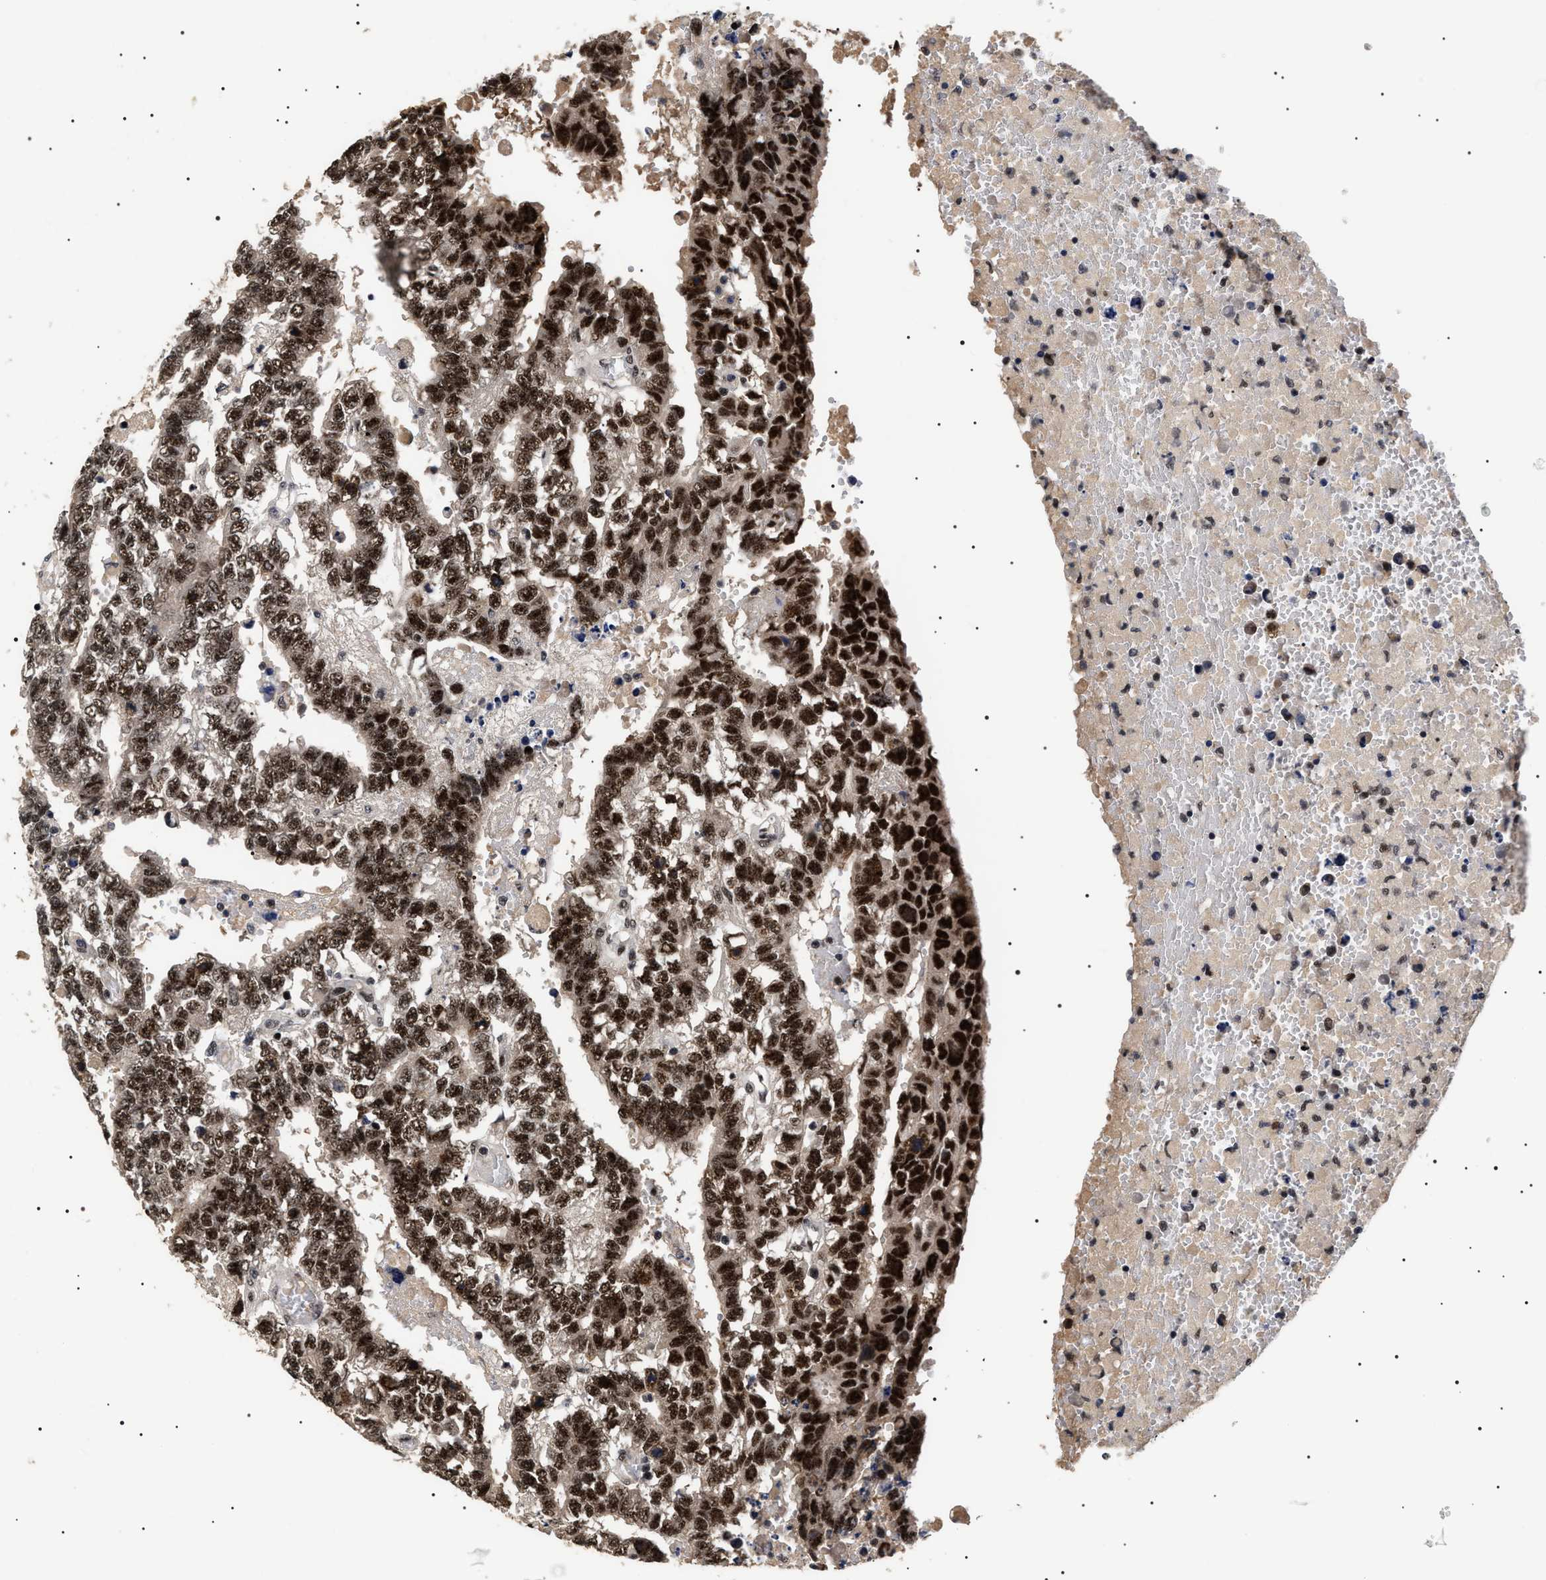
{"staining": {"intensity": "strong", "quantity": ">75%", "location": "nuclear"}, "tissue": "testis cancer", "cell_type": "Tumor cells", "image_type": "cancer", "snomed": [{"axis": "morphology", "description": "Carcinoma, Embryonal, NOS"}, {"axis": "topography", "description": "Testis"}], "caption": "Protein expression analysis of testis embryonal carcinoma exhibits strong nuclear positivity in approximately >75% of tumor cells.", "gene": "CAAP1", "patient": {"sex": "male", "age": 25}}